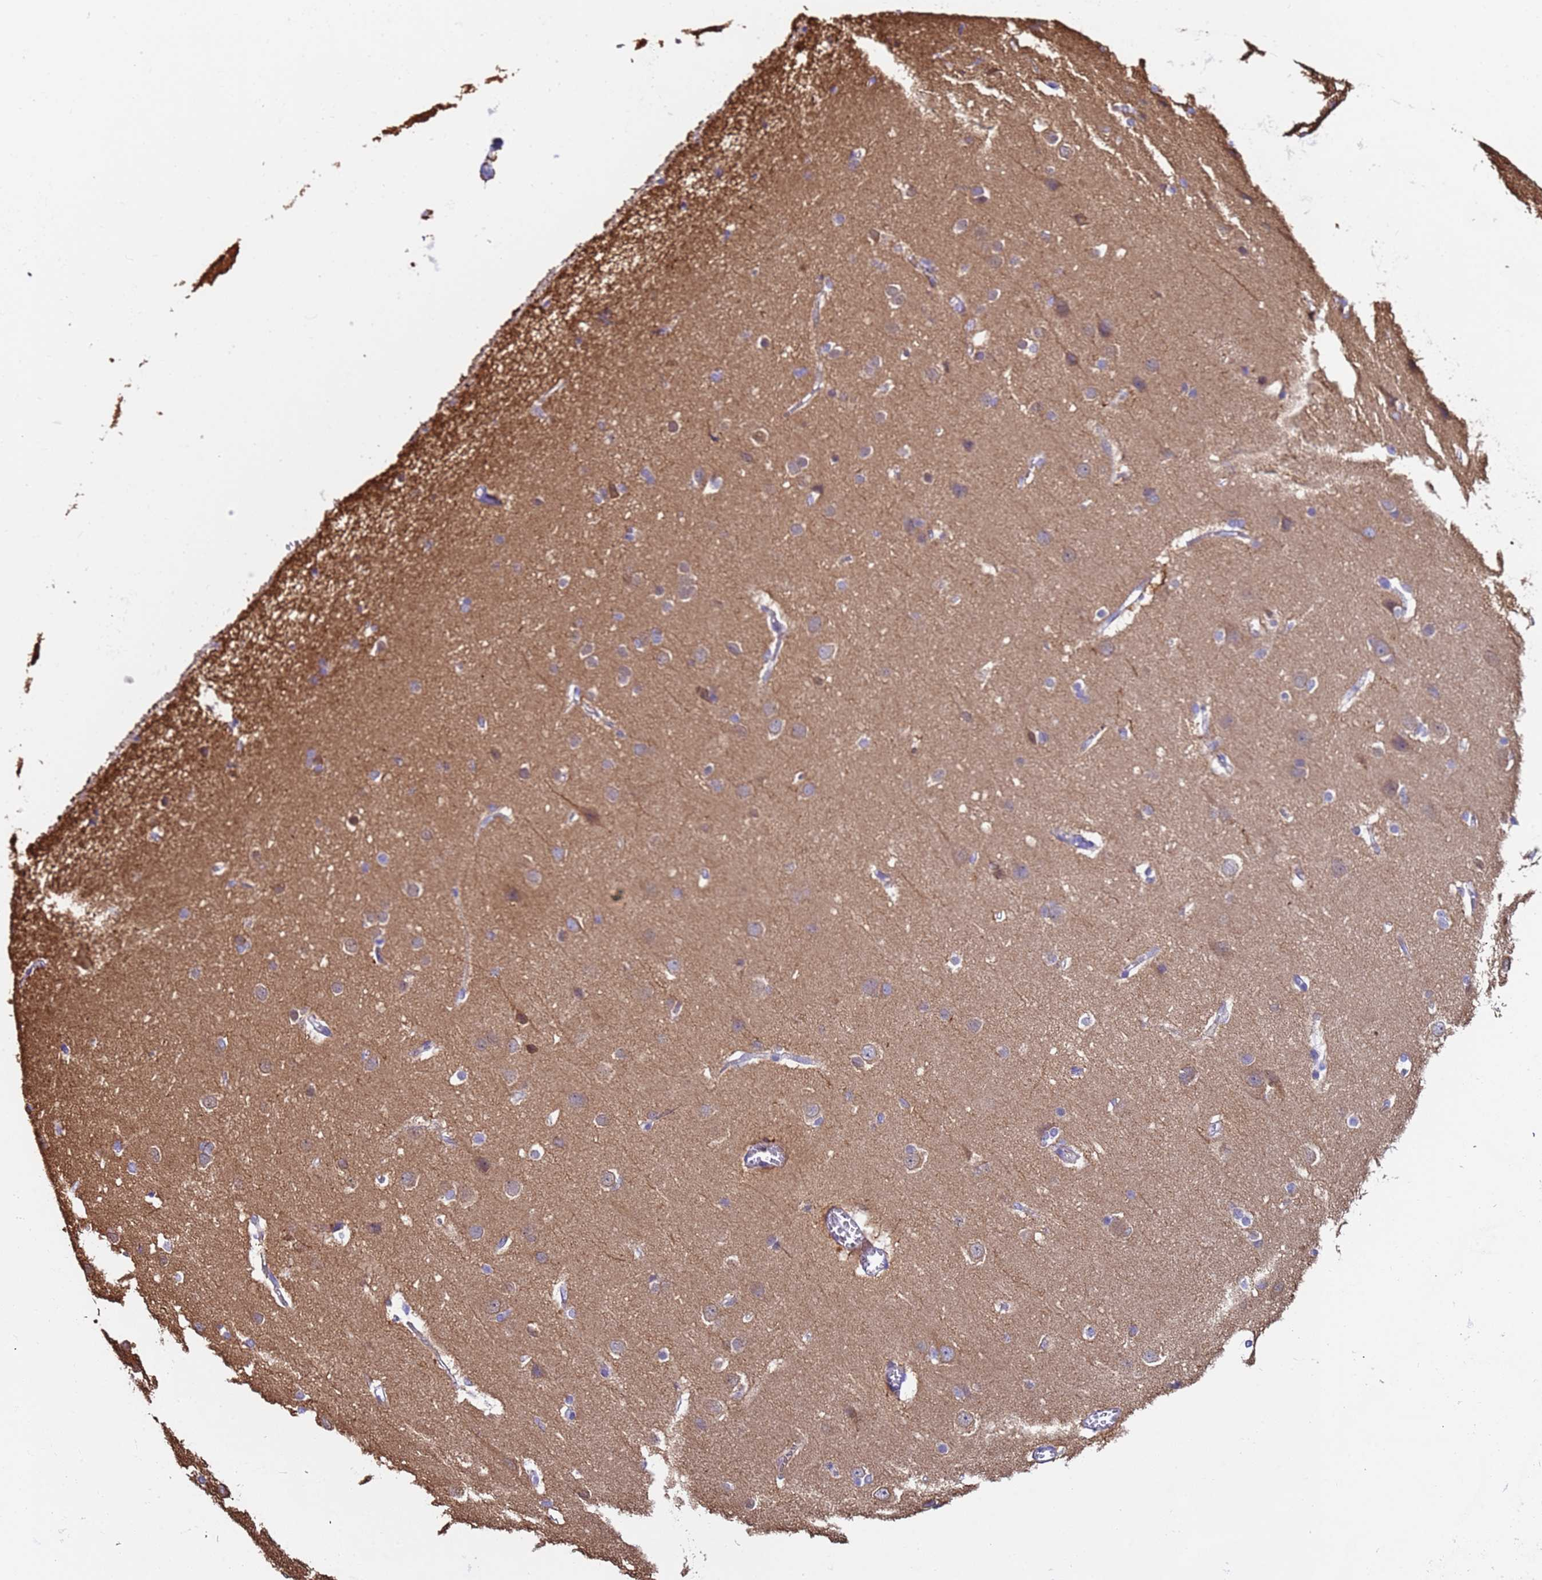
{"staining": {"intensity": "negative", "quantity": "none", "location": "none"}, "tissue": "cerebral cortex", "cell_type": "Endothelial cells", "image_type": "normal", "snomed": [{"axis": "morphology", "description": "Normal tissue, NOS"}, {"axis": "topography", "description": "Cerebral cortex"}], "caption": "Endothelial cells show no significant expression in unremarkable cerebral cortex. (DAB immunohistochemistry with hematoxylin counter stain).", "gene": "PAQR7", "patient": {"sex": "male", "age": 37}}